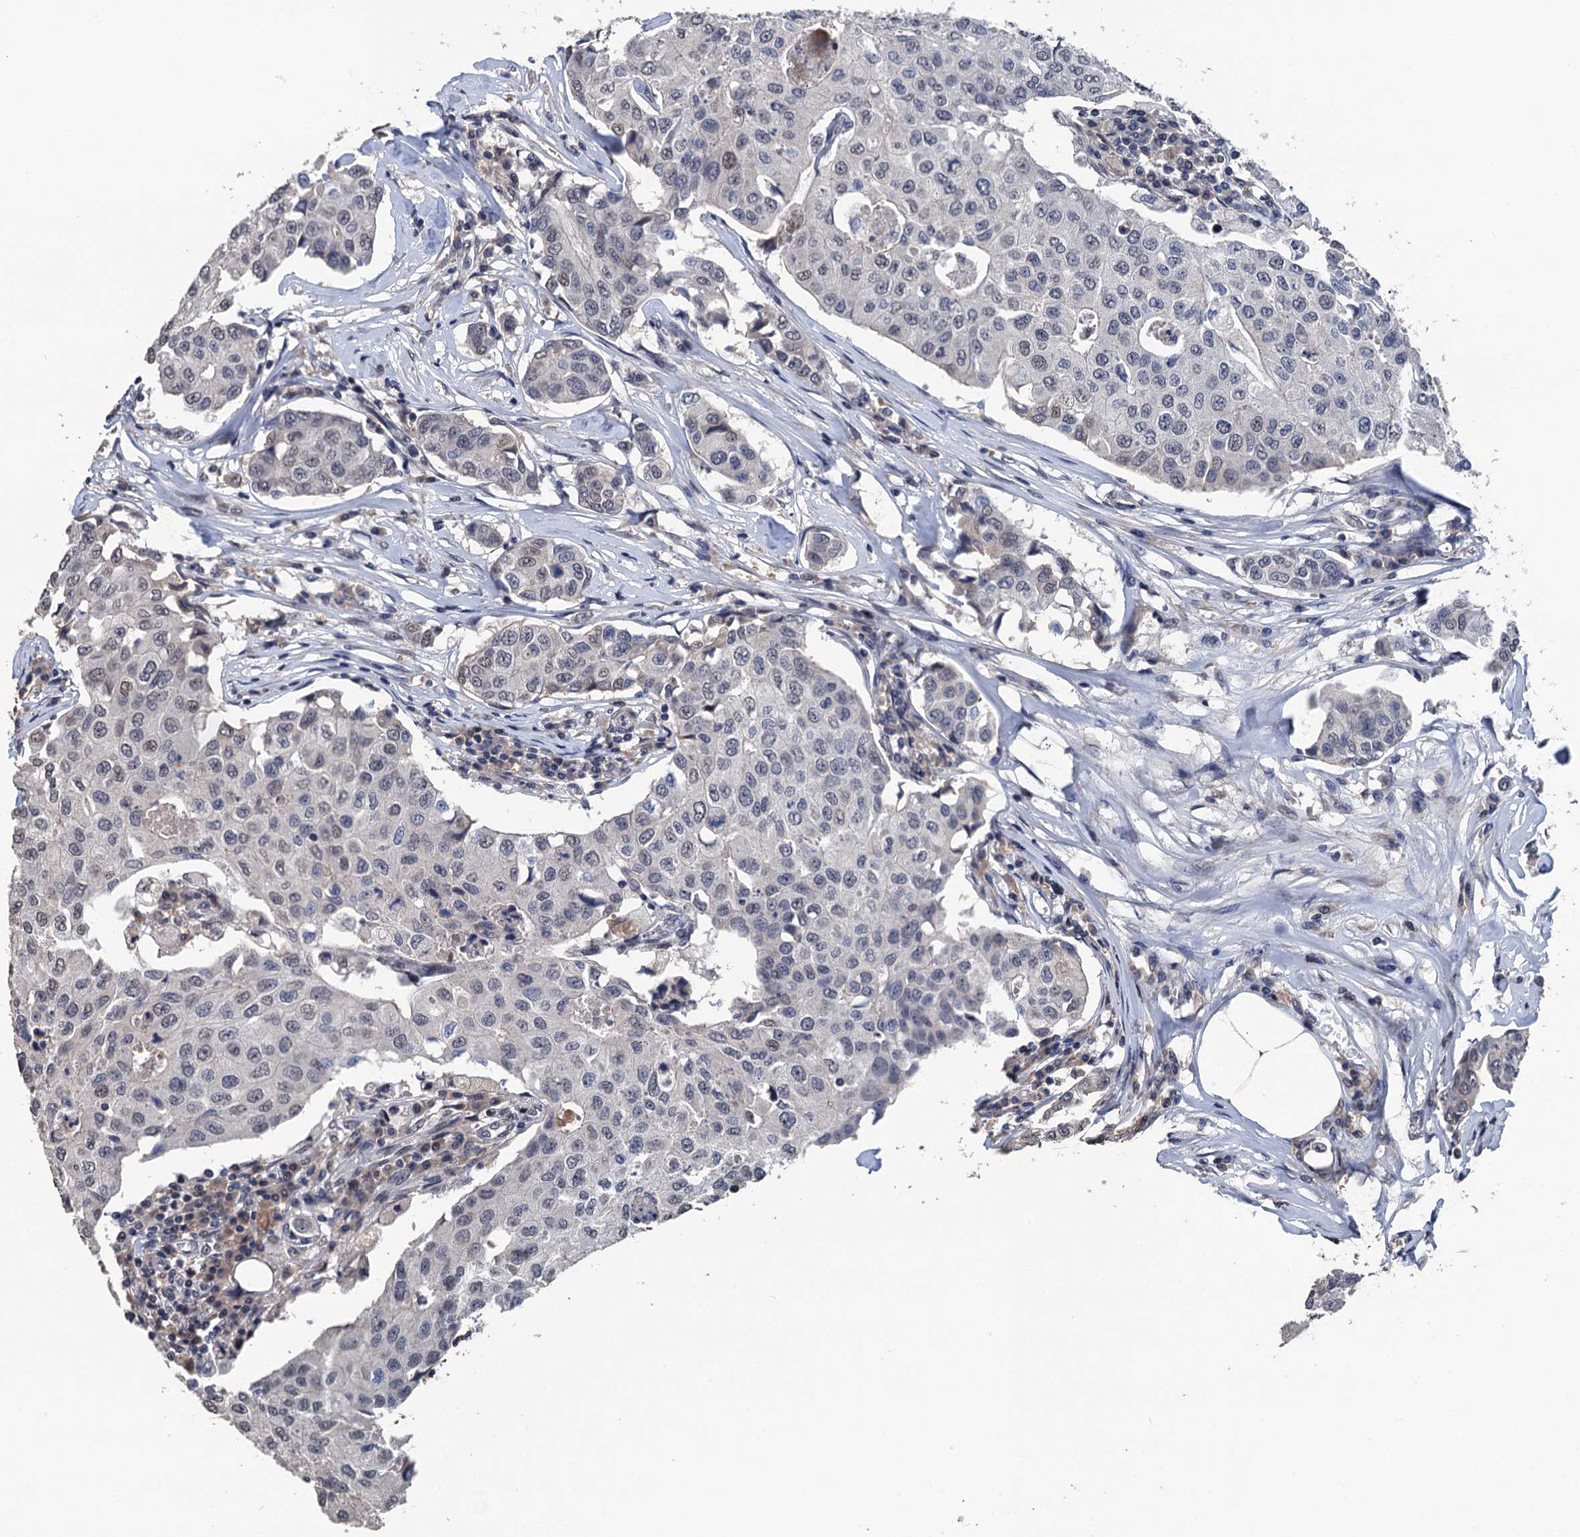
{"staining": {"intensity": "negative", "quantity": "none", "location": "none"}, "tissue": "breast cancer", "cell_type": "Tumor cells", "image_type": "cancer", "snomed": [{"axis": "morphology", "description": "Duct carcinoma"}, {"axis": "topography", "description": "Breast"}], "caption": "Protein analysis of breast cancer (infiltrating ductal carcinoma) demonstrates no significant positivity in tumor cells.", "gene": "ART5", "patient": {"sex": "female", "age": 80}}